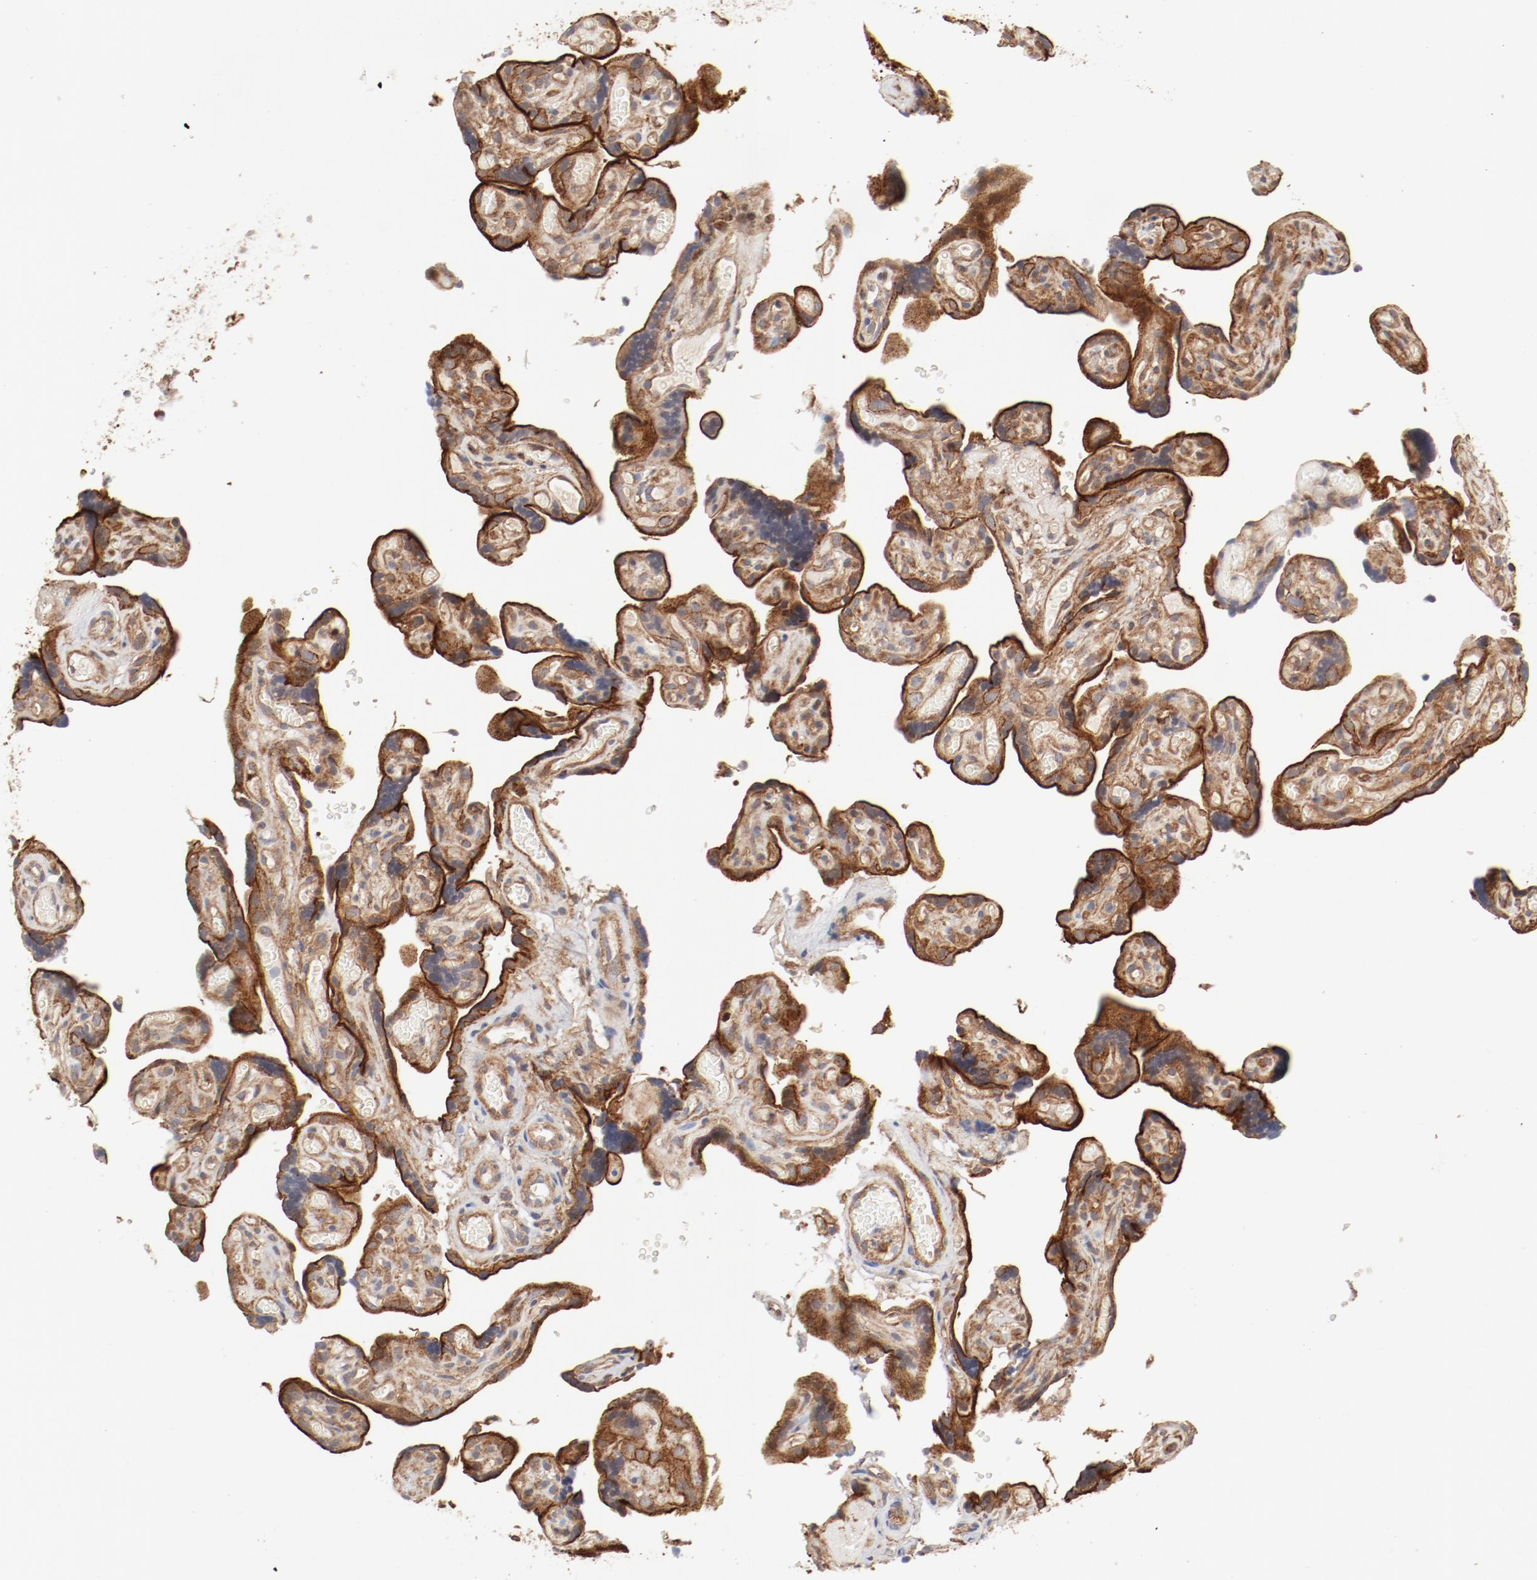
{"staining": {"intensity": "moderate", "quantity": ">75%", "location": "cytoplasmic/membranous"}, "tissue": "placenta", "cell_type": "Decidual cells", "image_type": "normal", "snomed": [{"axis": "morphology", "description": "Normal tissue, NOS"}, {"axis": "topography", "description": "Placenta"}], "caption": "A medium amount of moderate cytoplasmic/membranous staining is present in about >75% of decidual cells in unremarkable placenta.", "gene": "AP2A1", "patient": {"sex": "female", "age": 30}}